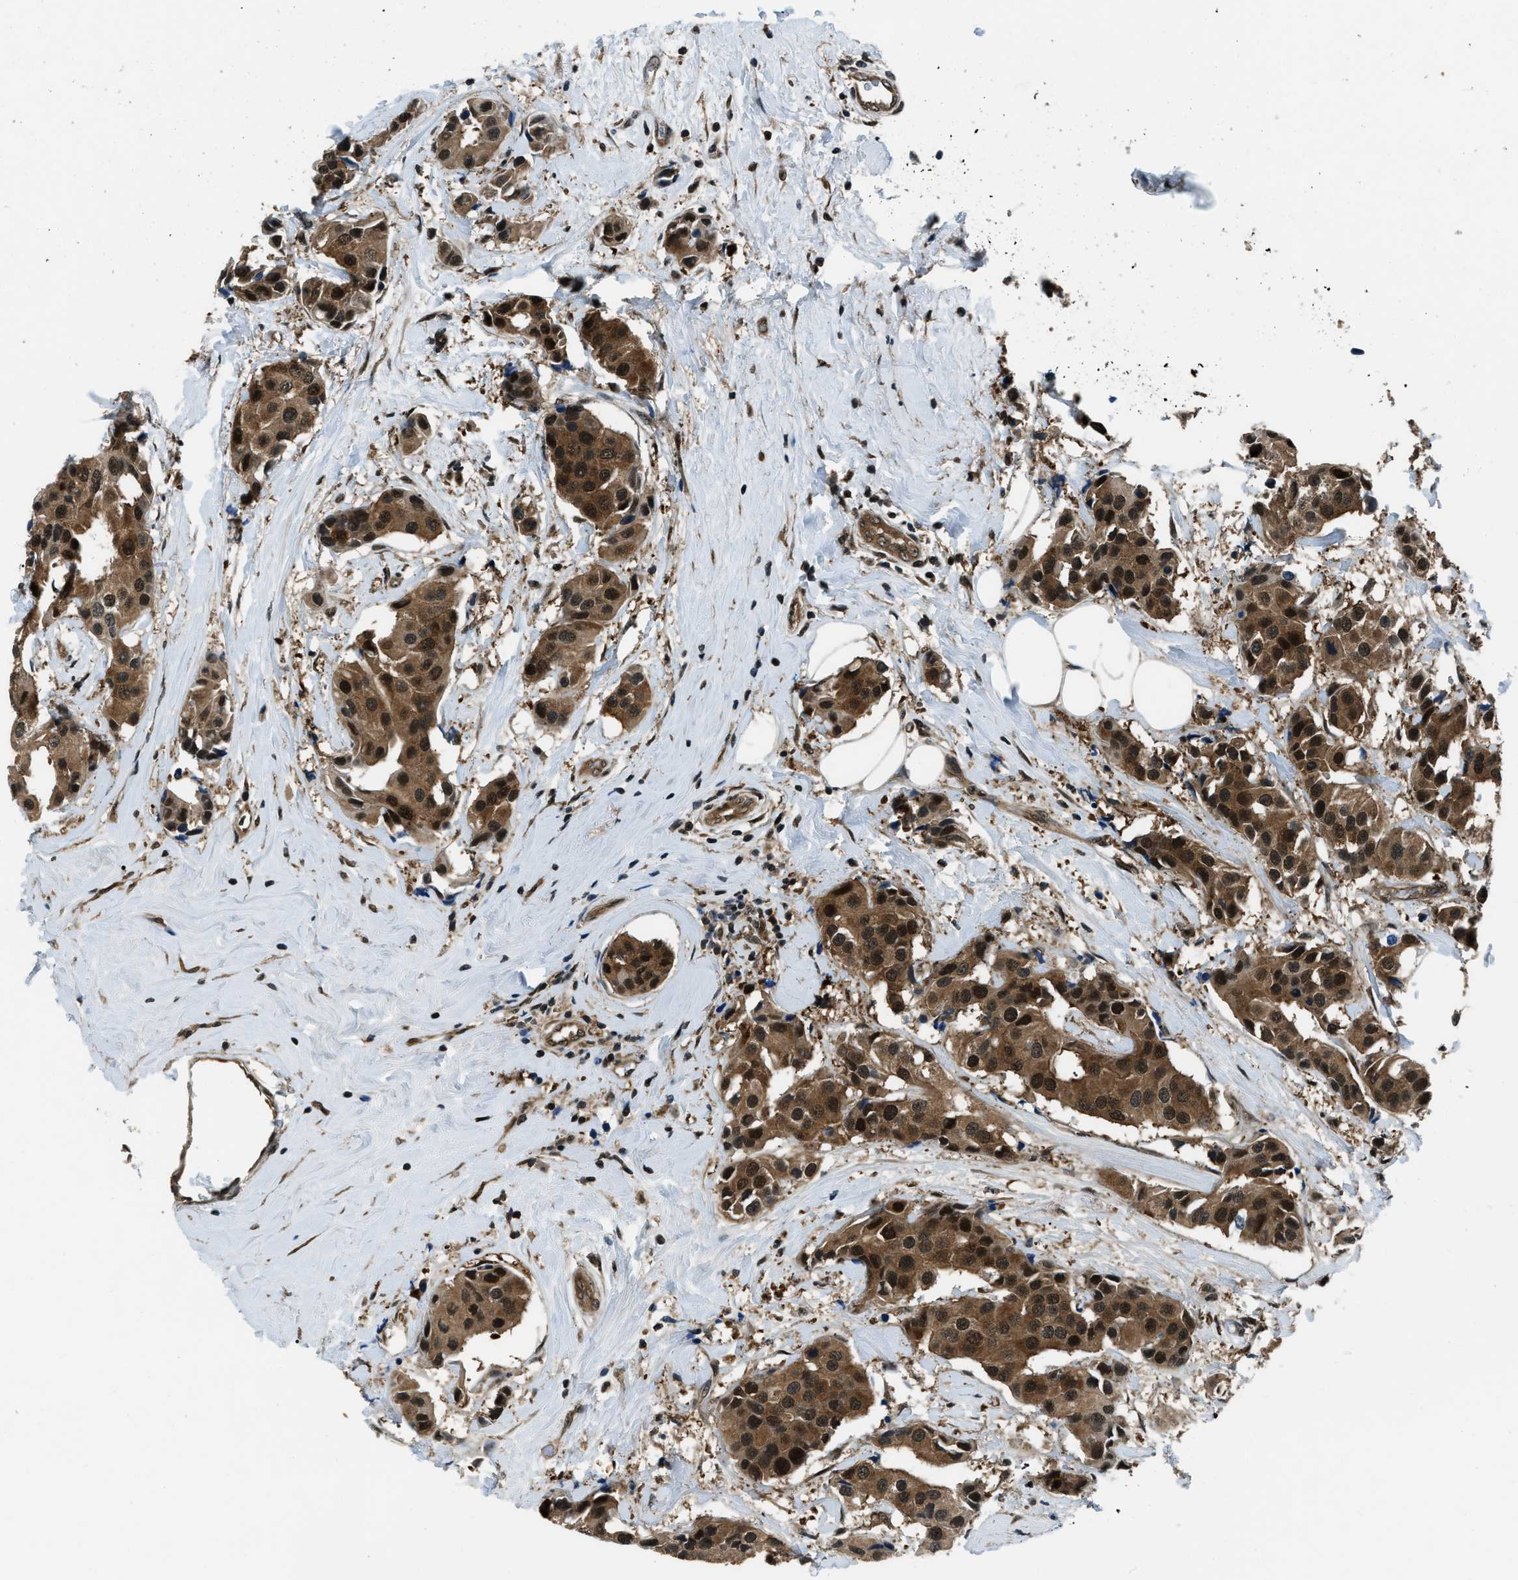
{"staining": {"intensity": "strong", "quantity": ">75%", "location": "cytoplasmic/membranous,nuclear"}, "tissue": "breast cancer", "cell_type": "Tumor cells", "image_type": "cancer", "snomed": [{"axis": "morphology", "description": "Normal tissue, NOS"}, {"axis": "morphology", "description": "Duct carcinoma"}, {"axis": "topography", "description": "Breast"}], "caption": "DAB immunohistochemical staining of human intraductal carcinoma (breast) displays strong cytoplasmic/membranous and nuclear protein staining in approximately >75% of tumor cells.", "gene": "NUDCD3", "patient": {"sex": "female", "age": 39}}